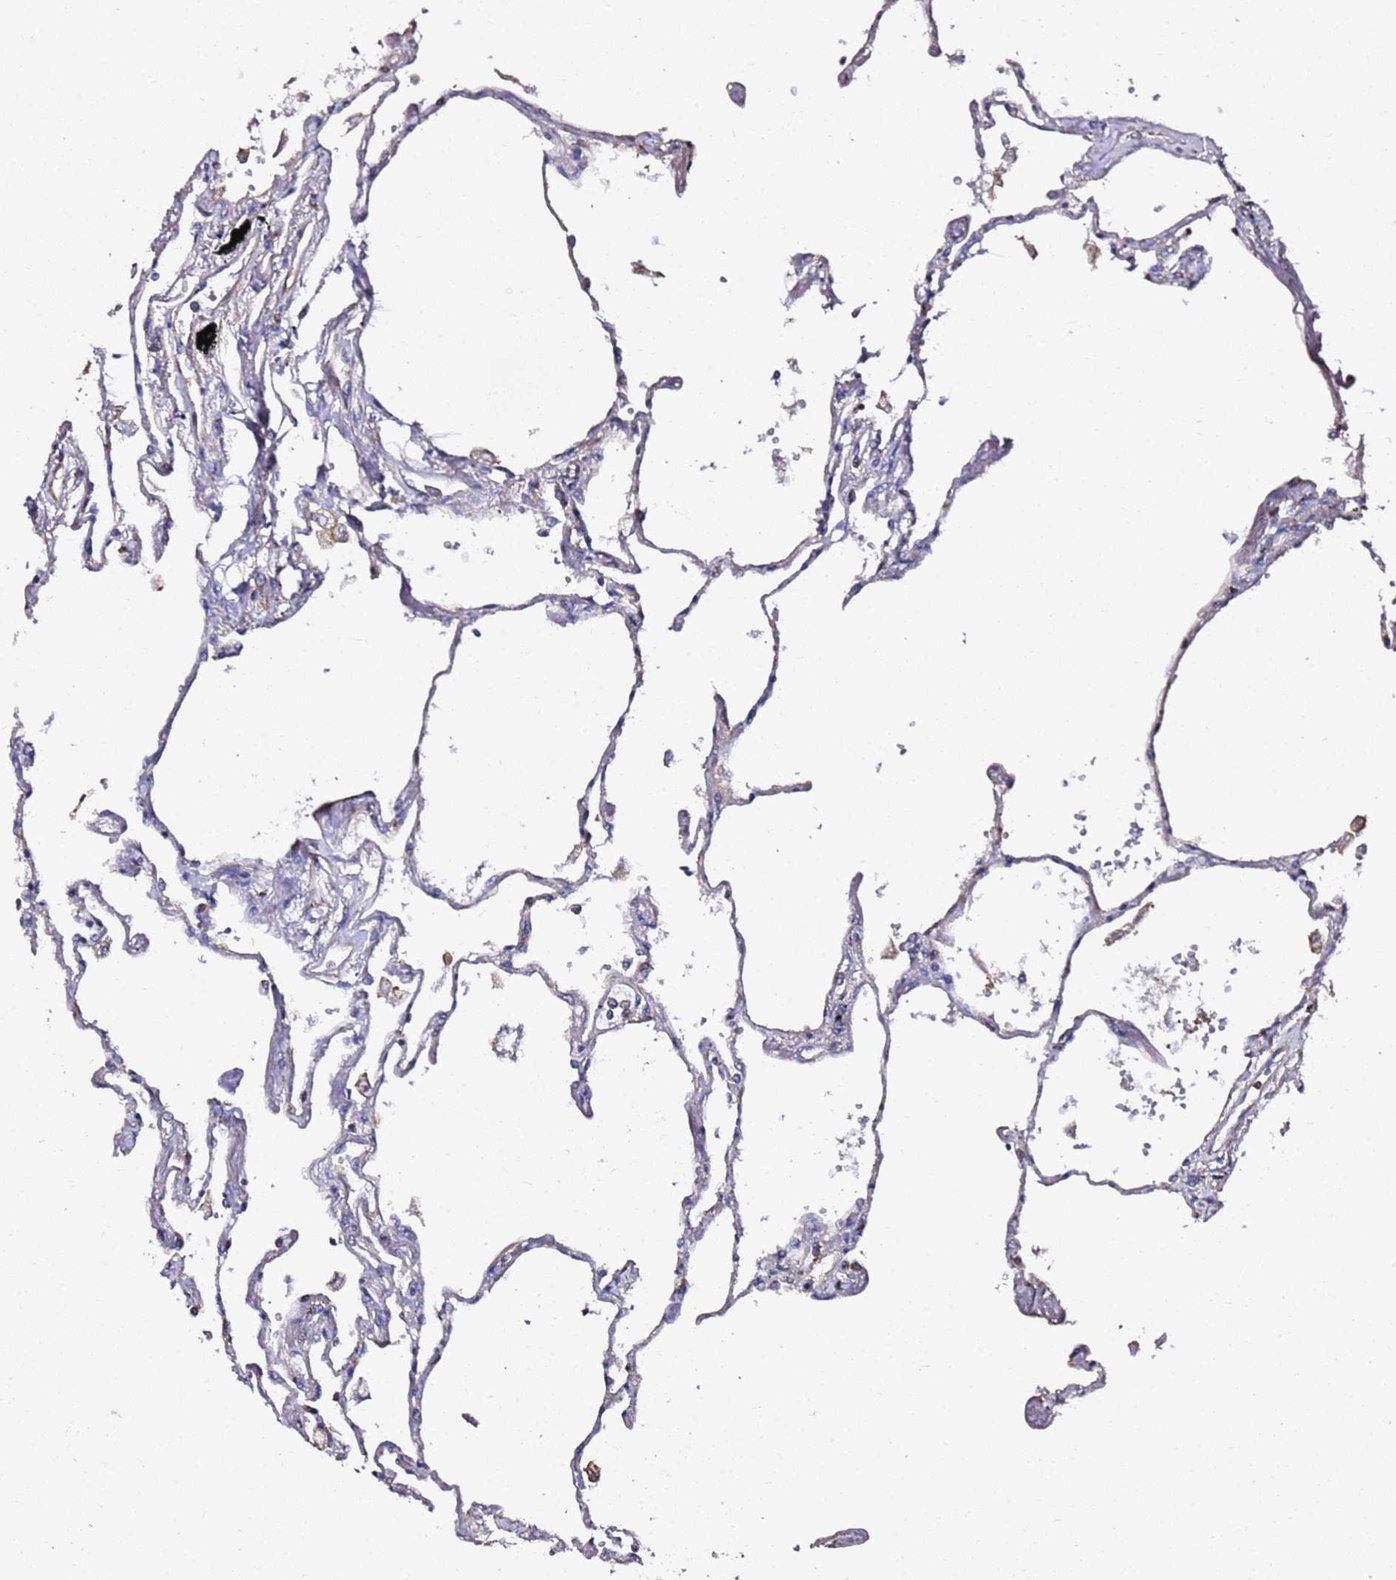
{"staining": {"intensity": "moderate", "quantity": "<25%", "location": "cytoplasmic/membranous"}, "tissue": "lung", "cell_type": "Alveolar cells", "image_type": "normal", "snomed": [{"axis": "morphology", "description": "Normal tissue, NOS"}, {"axis": "topography", "description": "Lung"}], "caption": "IHC of benign human lung displays low levels of moderate cytoplasmic/membranous positivity in approximately <25% of alveolar cells. (DAB IHC, brown staining for protein, blue staining for nuclei).", "gene": "ZFP36L2", "patient": {"sex": "female", "age": 67}}